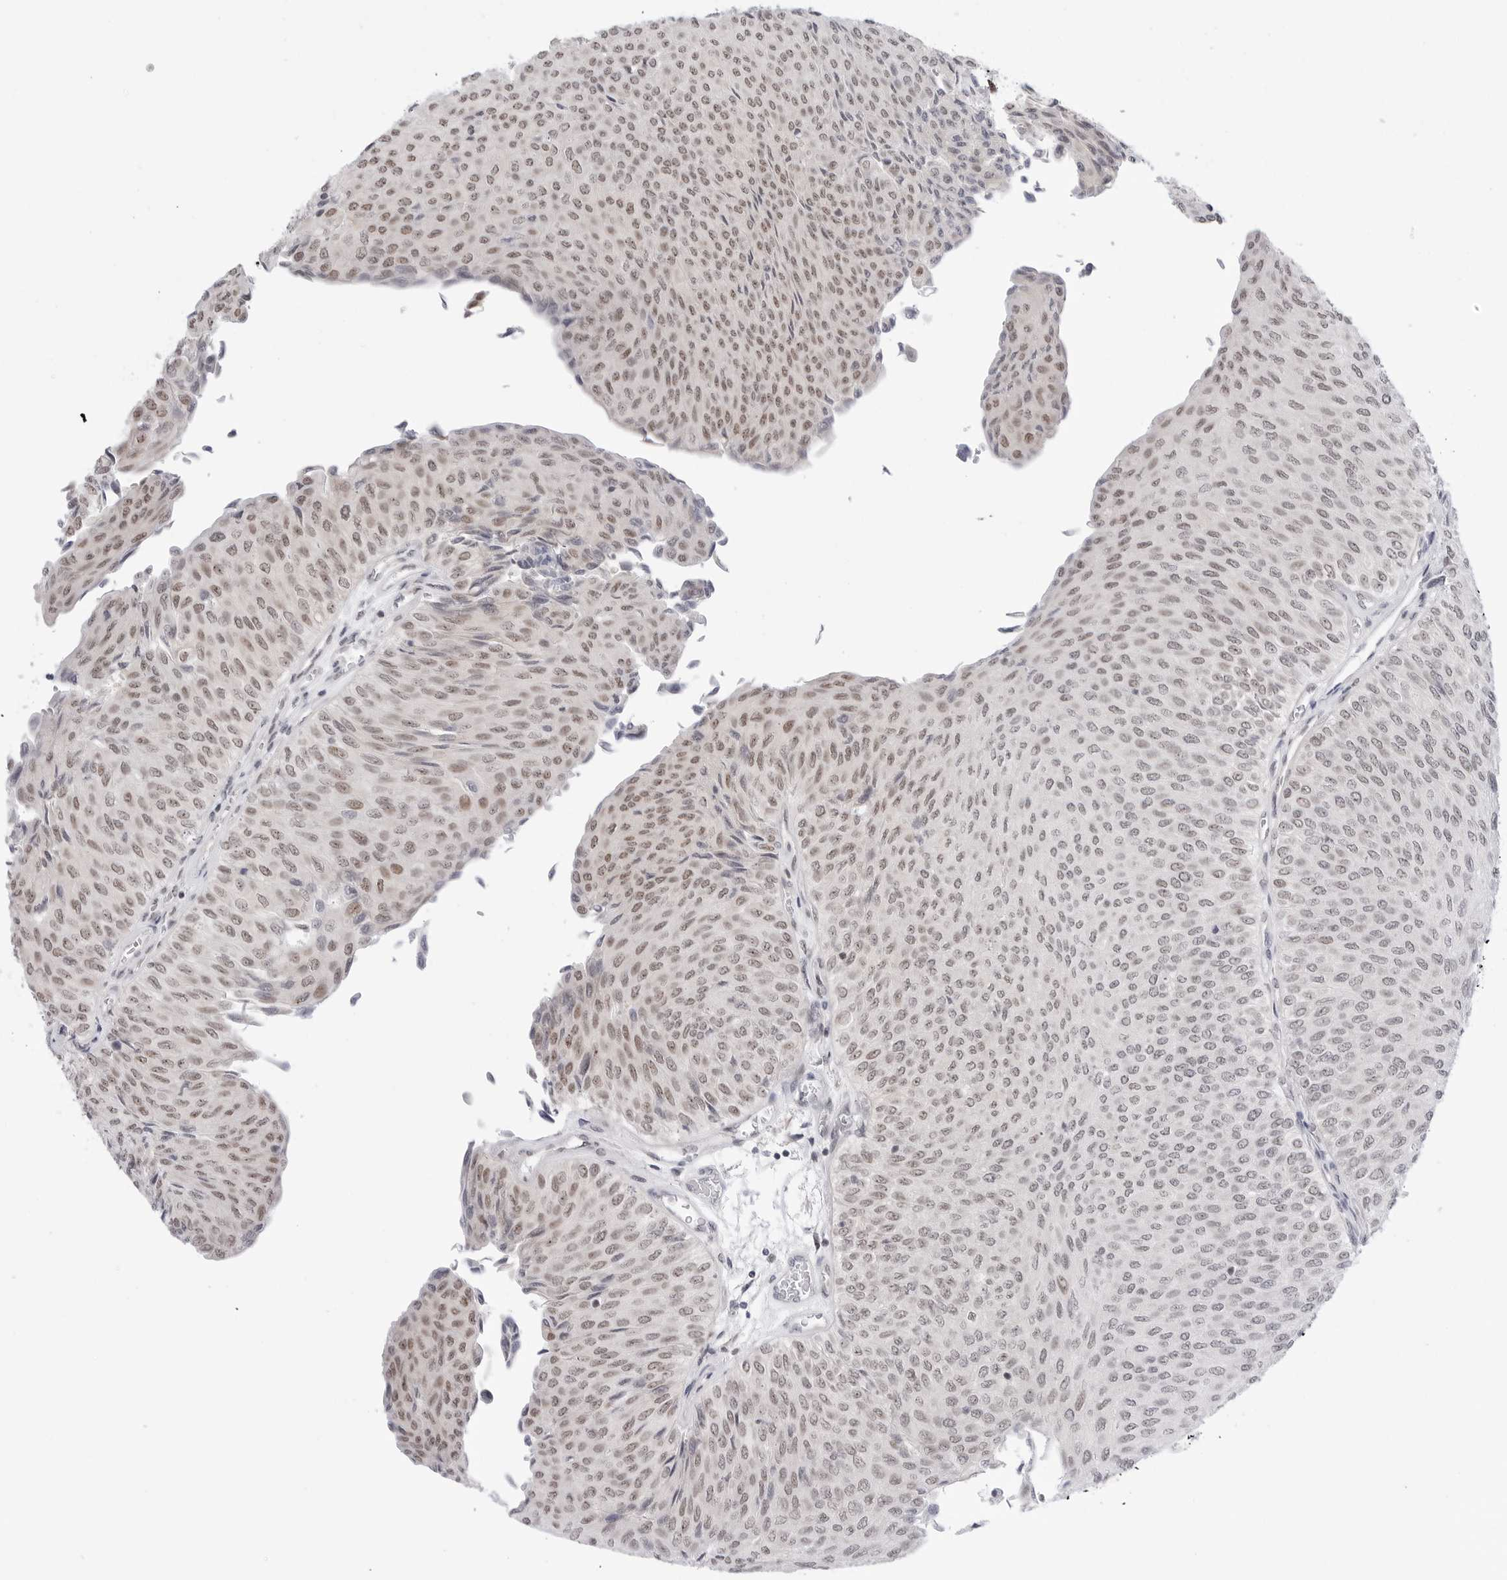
{"staining": {"intensity": "weak", "quantity": ">75%", "location": "nuclear"}, "tissue": "urothelial cancer", "cell_type": "Tumor cells", "image_type": "cancer", "snomed": [{"axis": "morphology", "description": "Urothelial carcinoma, Low grade"}, {"axis": "topography", "description": "Urinary bladder"}], "caption": "DAB (3,3'-diaminobenzidine) immunohistochemical staining of urothelial cancer displays weak nuclear protein staining in about >75% of tumor cells. (DAB (3,3'-diaminobenzidine) IHC, brown staining for protein, blue staining for nuclei).", "gene": "C1orf162", "patient": {"sex": "male", "age": 78}}